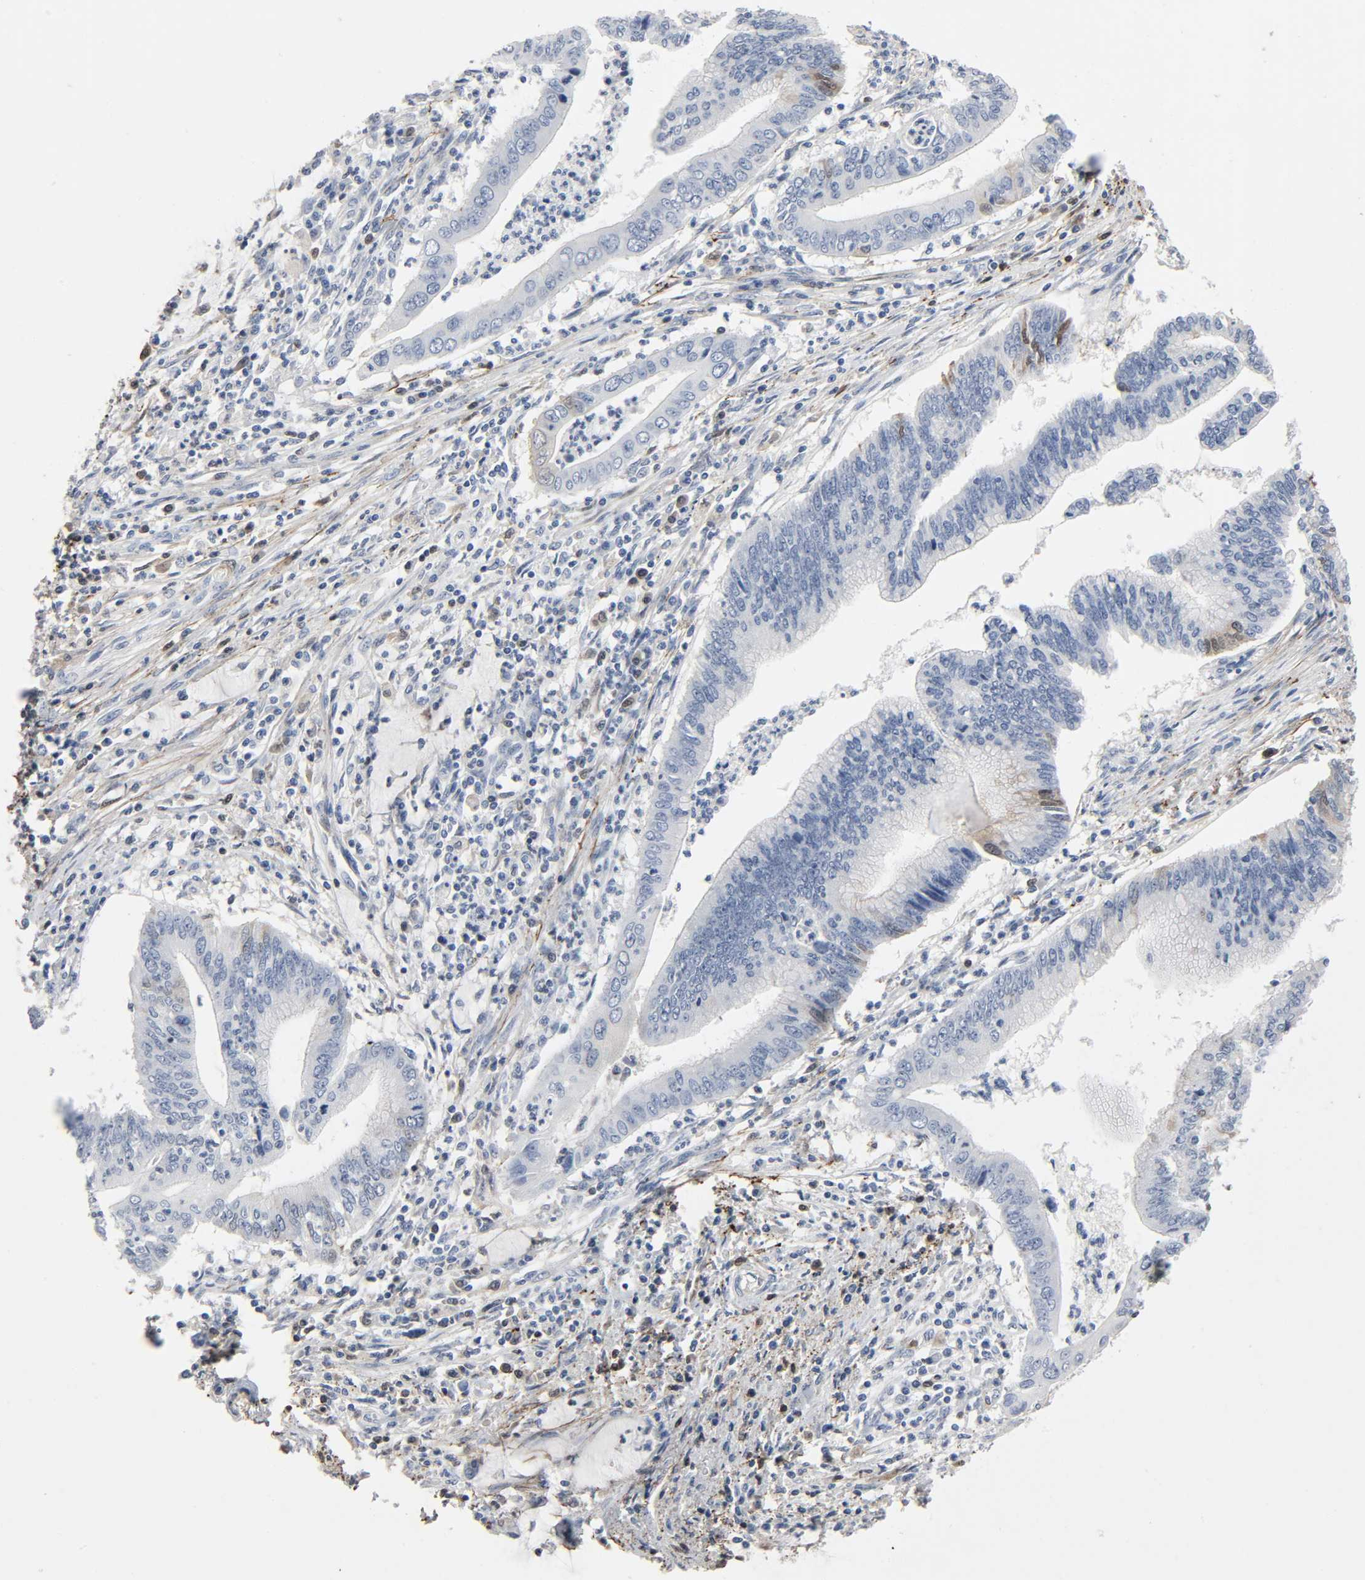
{"staining": {"intensity": "weak", "quantity": "<25%", "location": "cytoplasmic/membranous,nuclear"}, "tissue": "cervical cancer", "cell_type": "Tumor cells", "image_type": "cancer", "snomed": [{"axis": "morphology", "description": "Adenocarcinoma, NOS"}, {"axis": "topography", "description": "Cervix"}], "caption": "Immunohistochemistry of human cervical cancer exhibits no expression in tumor cells. The staining is performed using DAB brown chromogen with nuclei counter-stained in using hematoxylin.", "gene": "FBLN5", "patient": {"sex": "female", "age": 36}}